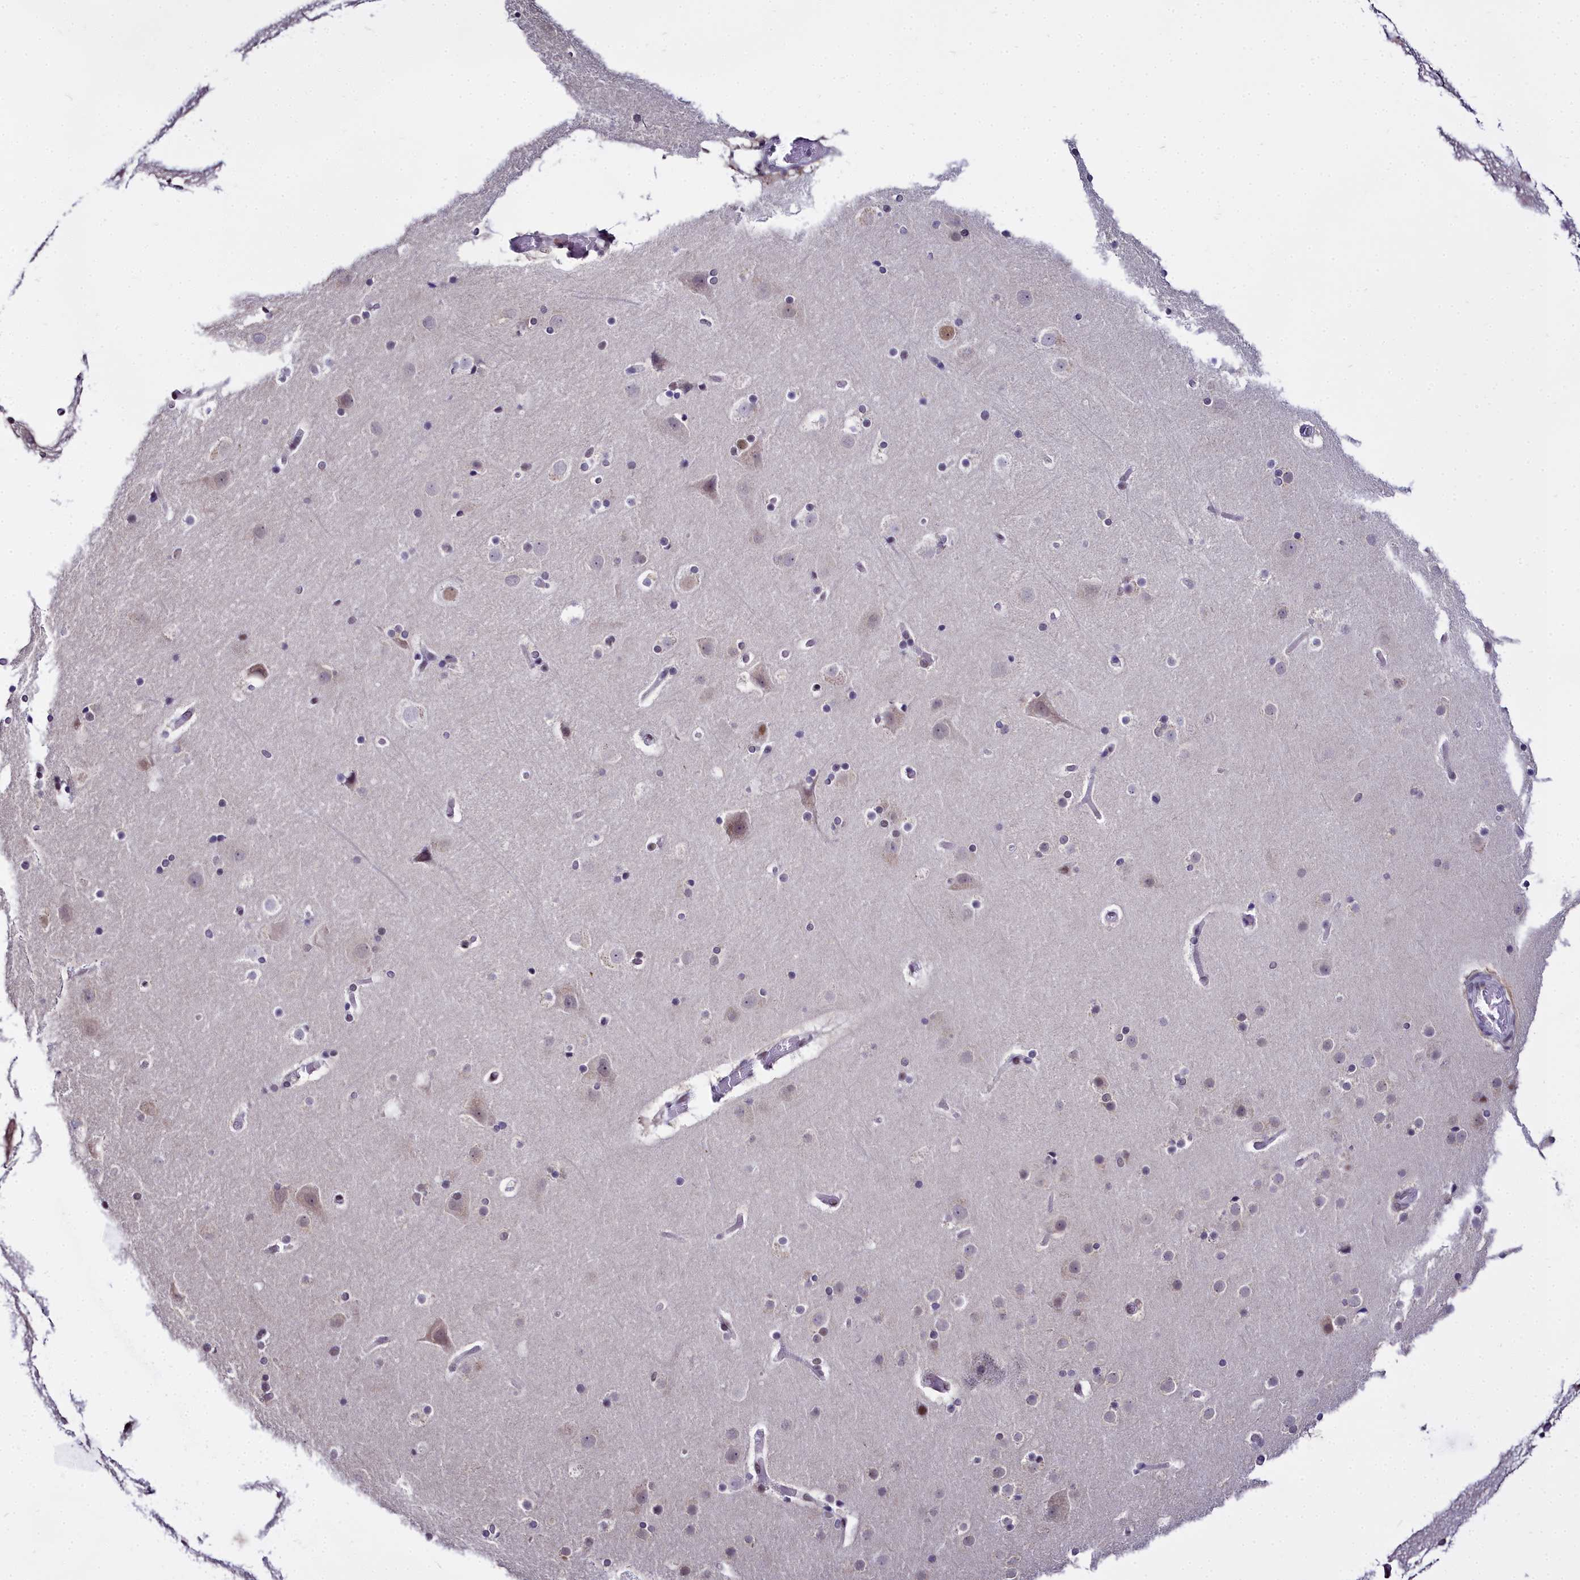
{"staining": {"intensity": "weak", "quantity": "<25%", "location": "nuclear"}, "tissue": "cerebral cortex", "cell_type": "Endothelial cells", "image_type": "normal", "snomed": [{"axis": "morphology", "description": "Normal tissue, NOS"}, {"axis": "topography", "description": "Cerebral cortex"}], "caption": "Immunohistochemistry histopathology image of normal cerebral cortex stained for a protein (brown), which displays no positivity in endothelial cells. The staining is performed using DAB (3,3'-diaminobenzidine) brown chromogen with nuclei counter-stained in using hematoxylin.", "gene": "RBM12", "patient": {"sex": "male", "age": 57}}